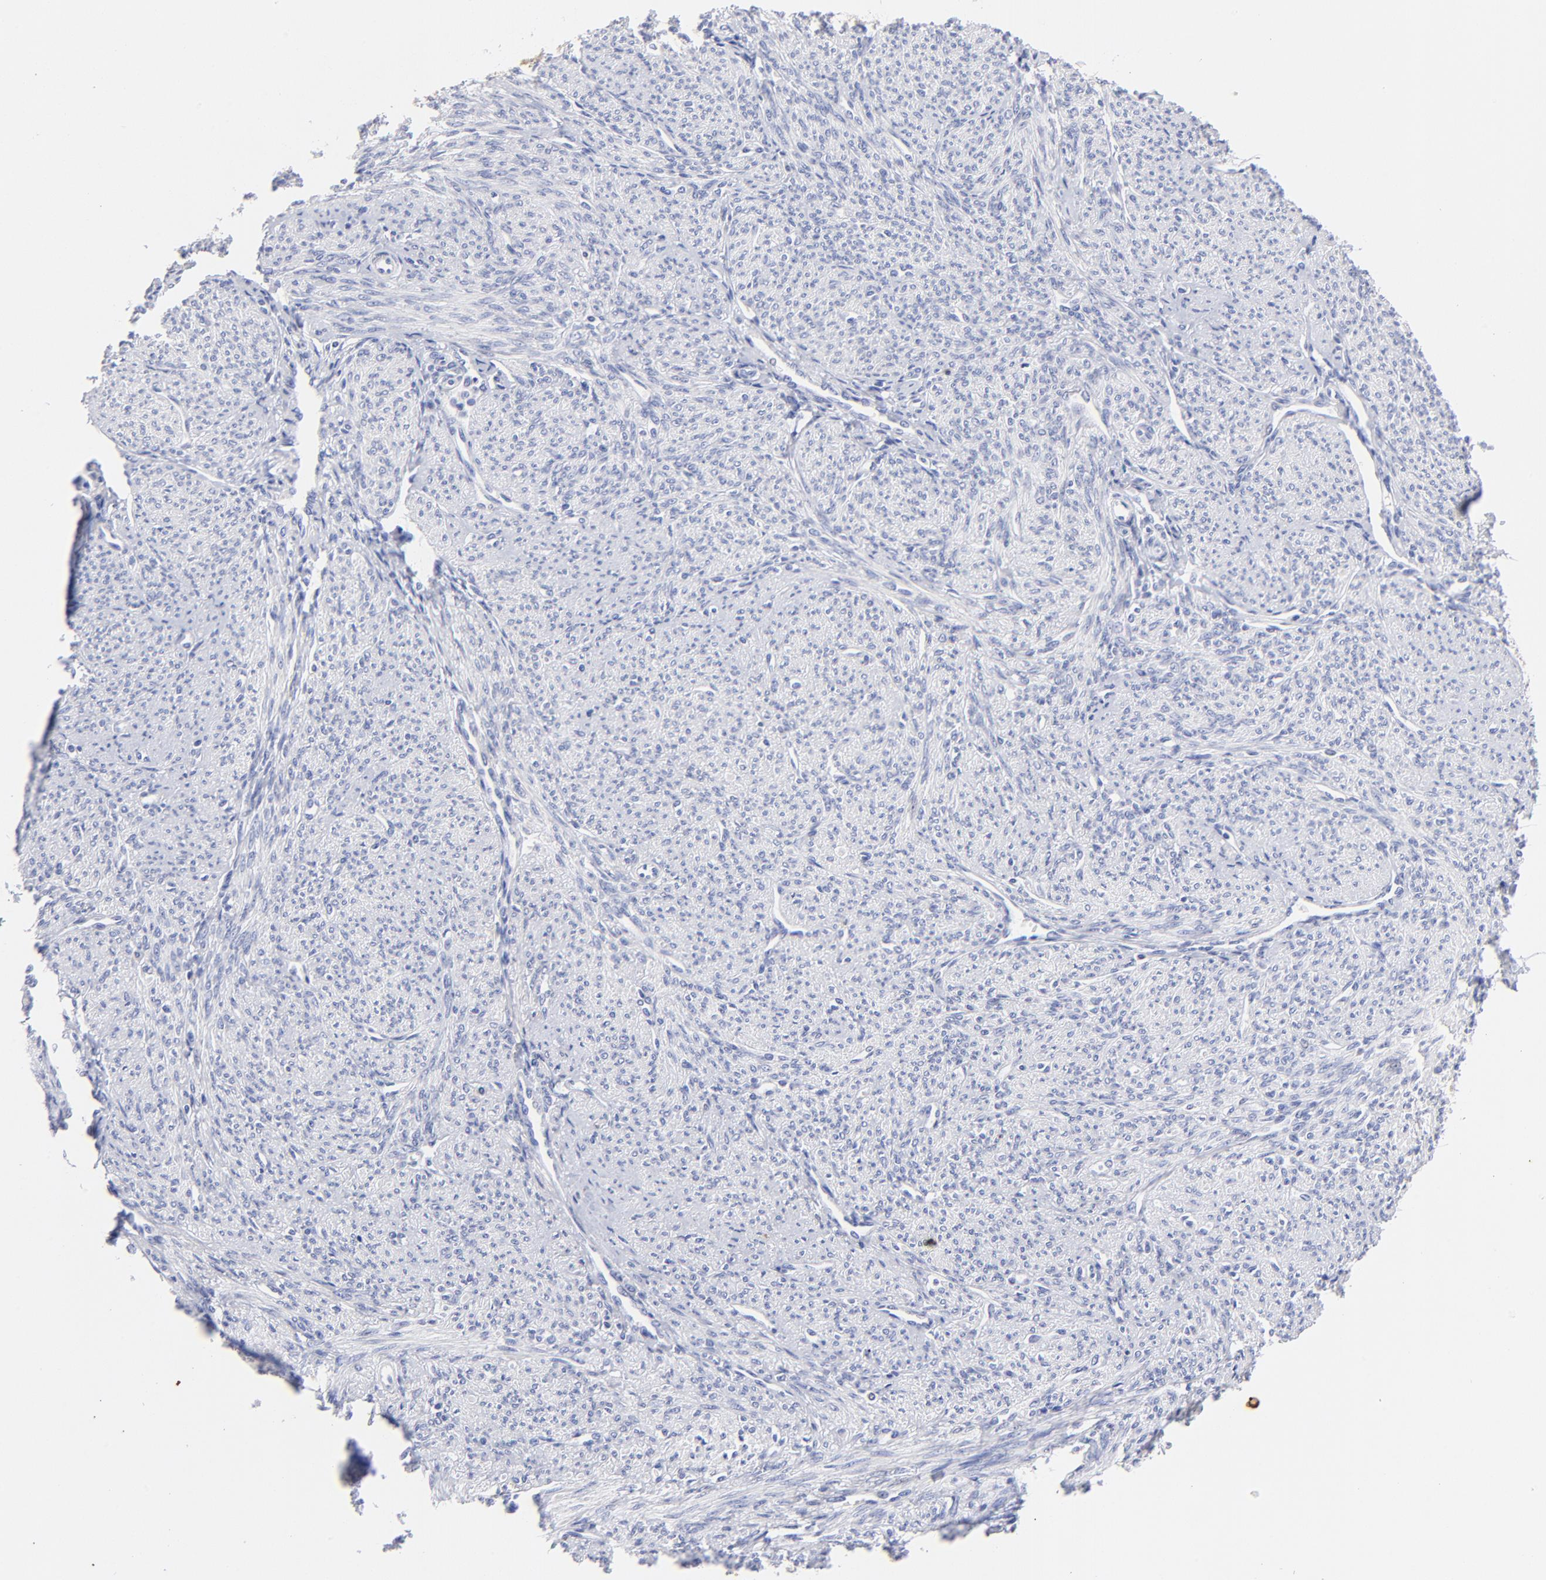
{"staining": {"intensity": "negative", "quantity": "none", "location": "none"}, "tissue": "smooth muscle", "cell_type": "Smooth muscle cells", "image_type": "normal", "snomed": [{"axis": "morphology", "description": "Normal tissue, NOS"}, {"axis": "topography", "description": "Smooth muscle"}], "caption": "Smooth muscle cells are negative for brown protein staining in normal smooth muscle. The staining was performed using DAB to visualize the protein expression in brown, while the nuclei were stained in blue with hematoxylin (Magnification: 20x).", "gene": "HORMAD2", "patient": {"sex": "female", "age": 65}}